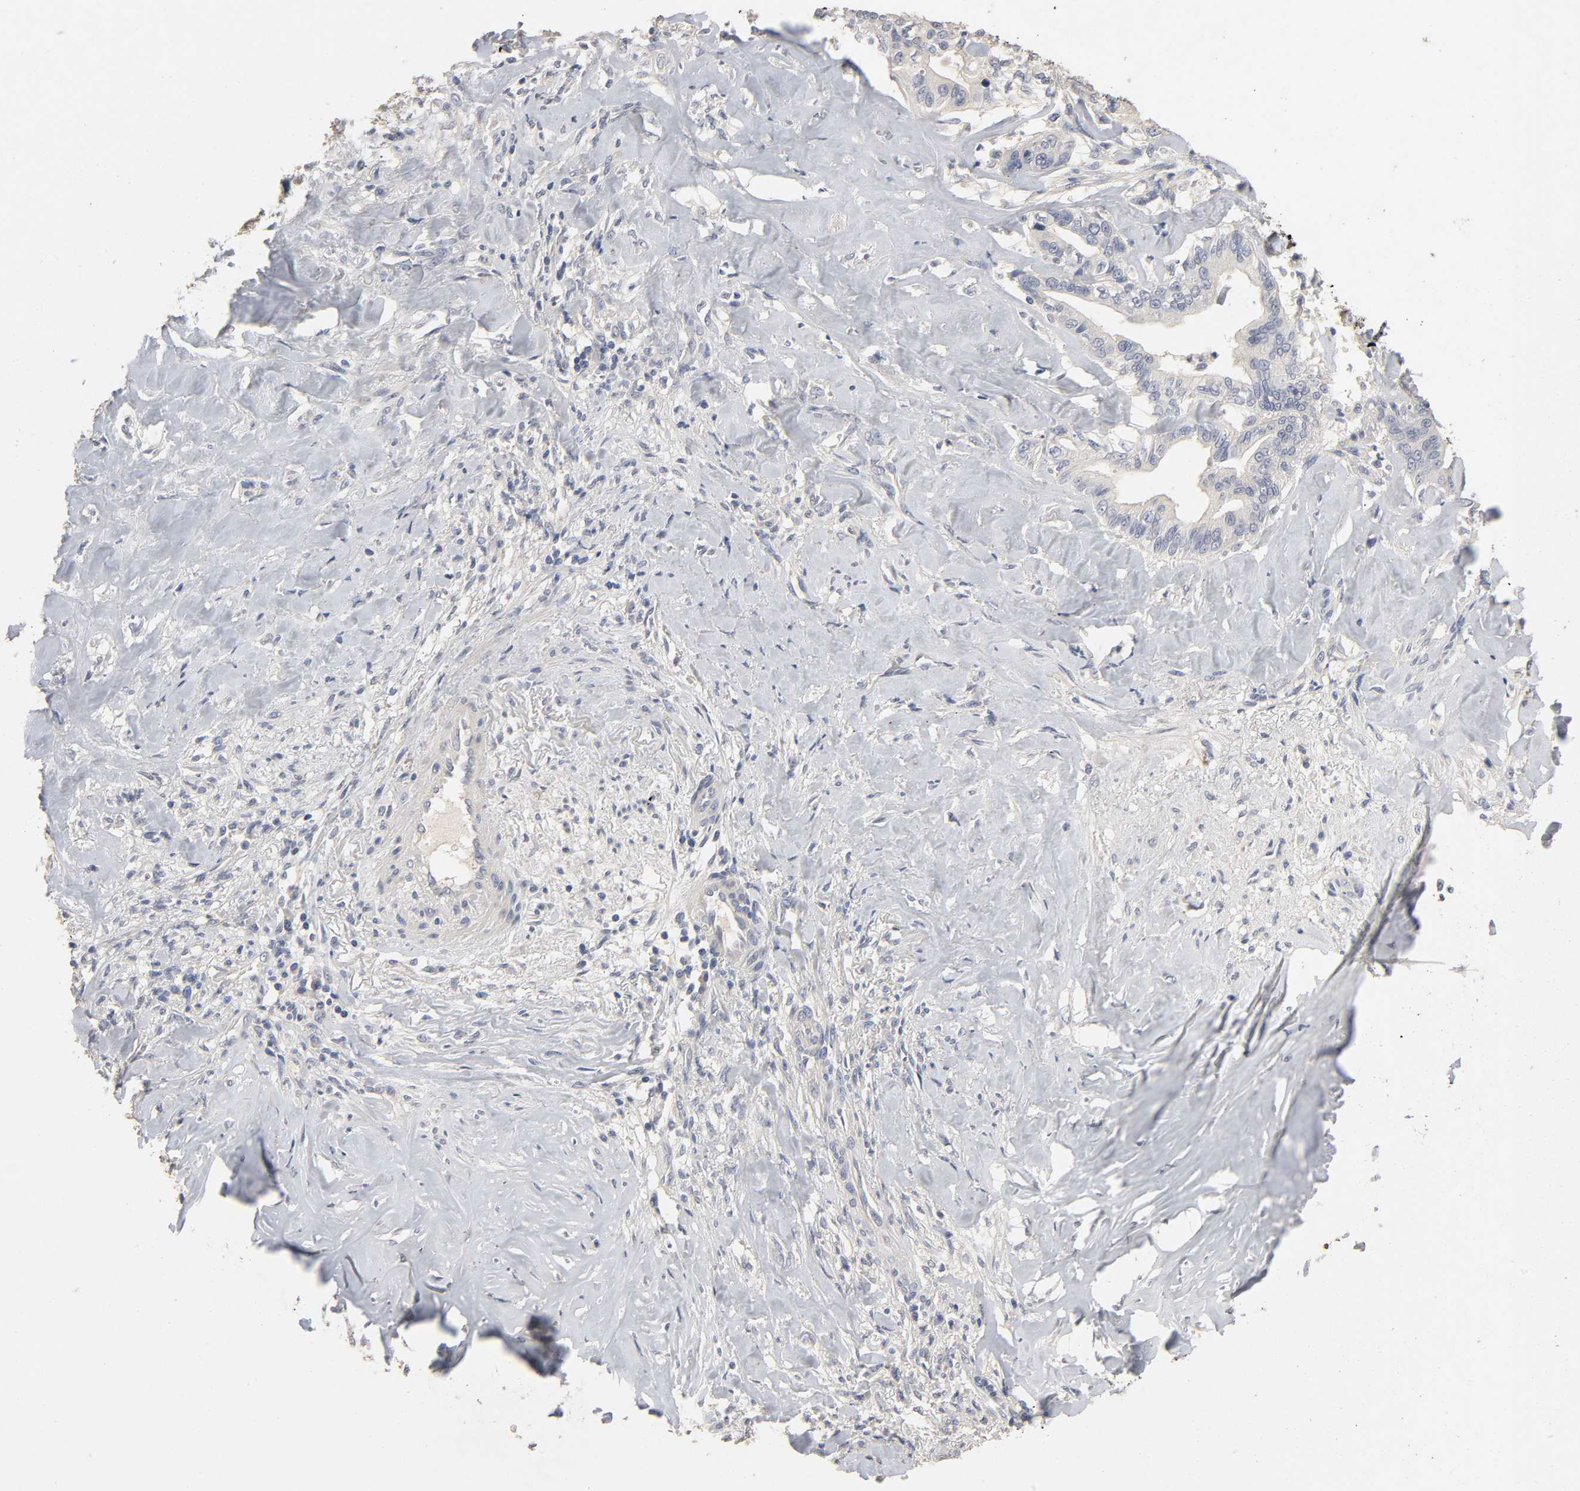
{"staining": {"intensity": "negative", "quantity": "none", "location": "none"}, "tissue": "liver cancer", "cell_type": "Tumor cells", "image_type": "cancer", "snomed": [{"axis": "morphology", "description": "Cholangiocarcinoma"}, {"axis": "topography", "description": "Liver"}], "caption": "High power microscopy image of an immunohistochemistry (IHC) micrograph of cholangiocarcinoma (liver), revealing no significant expression in tumor cells.", "gene": "SLC10A2", "patient": {"sex": "female", "age": 67}}